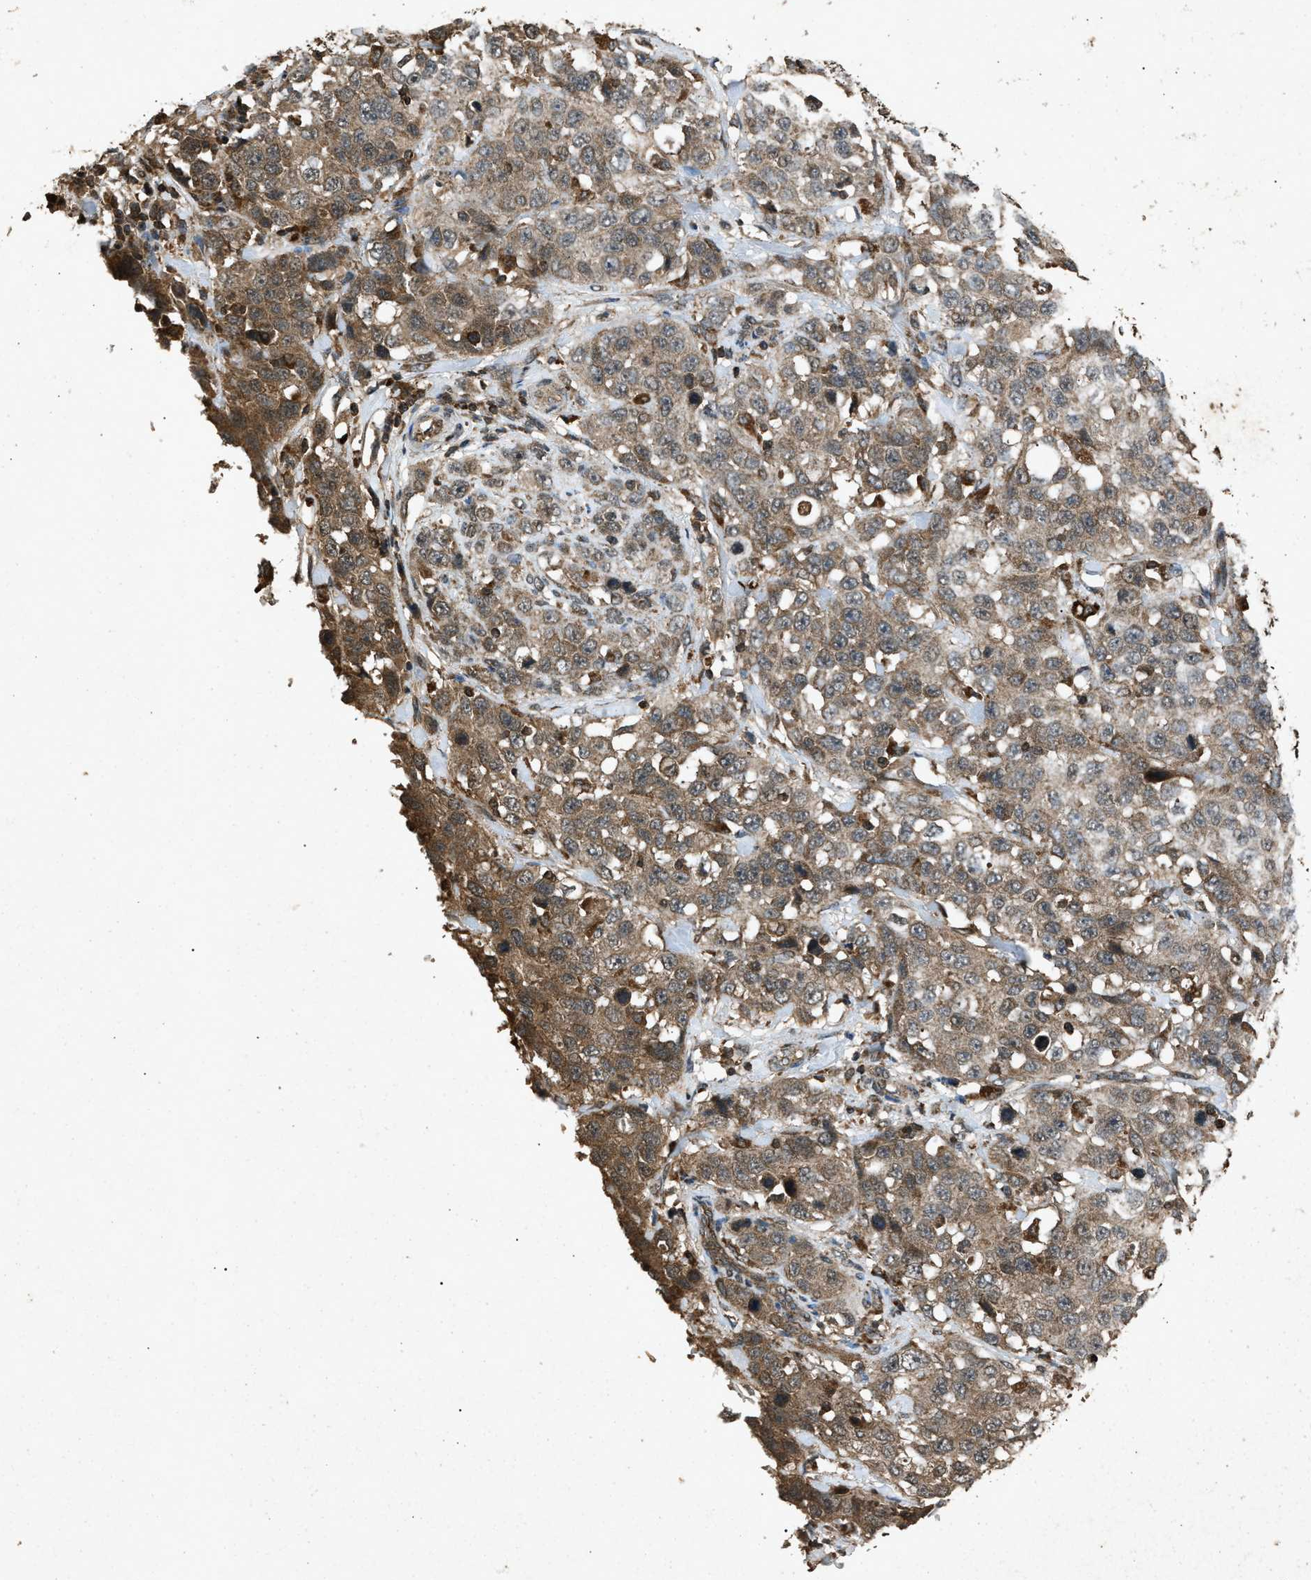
{"staining": {"intensity": "moderate", "quantity": ">75%", "location": "cytoplasmic/membranous"}, "tissue": "stomach cancer", "cell_type": "Tumor cells", "image_type": "cancer", "snomed": [{"axis": "morphology", "description": "Normal tissue, NOS"}, {"axis": "morphology", "description": "Adenocarcinoma, NOS"}, {"axis": "topography", "description": "Stomach"}], "caption": "DAB (3,3'-diaminobenzidine) immunohistochemical staining of stomach adenocarcinoma demonstrates moderate cytoplasmic/membranous protein positivity in approximately >75% of tumor cells.", "gene": "OAS1", "patient": {"sex": "male", "age": 48}}